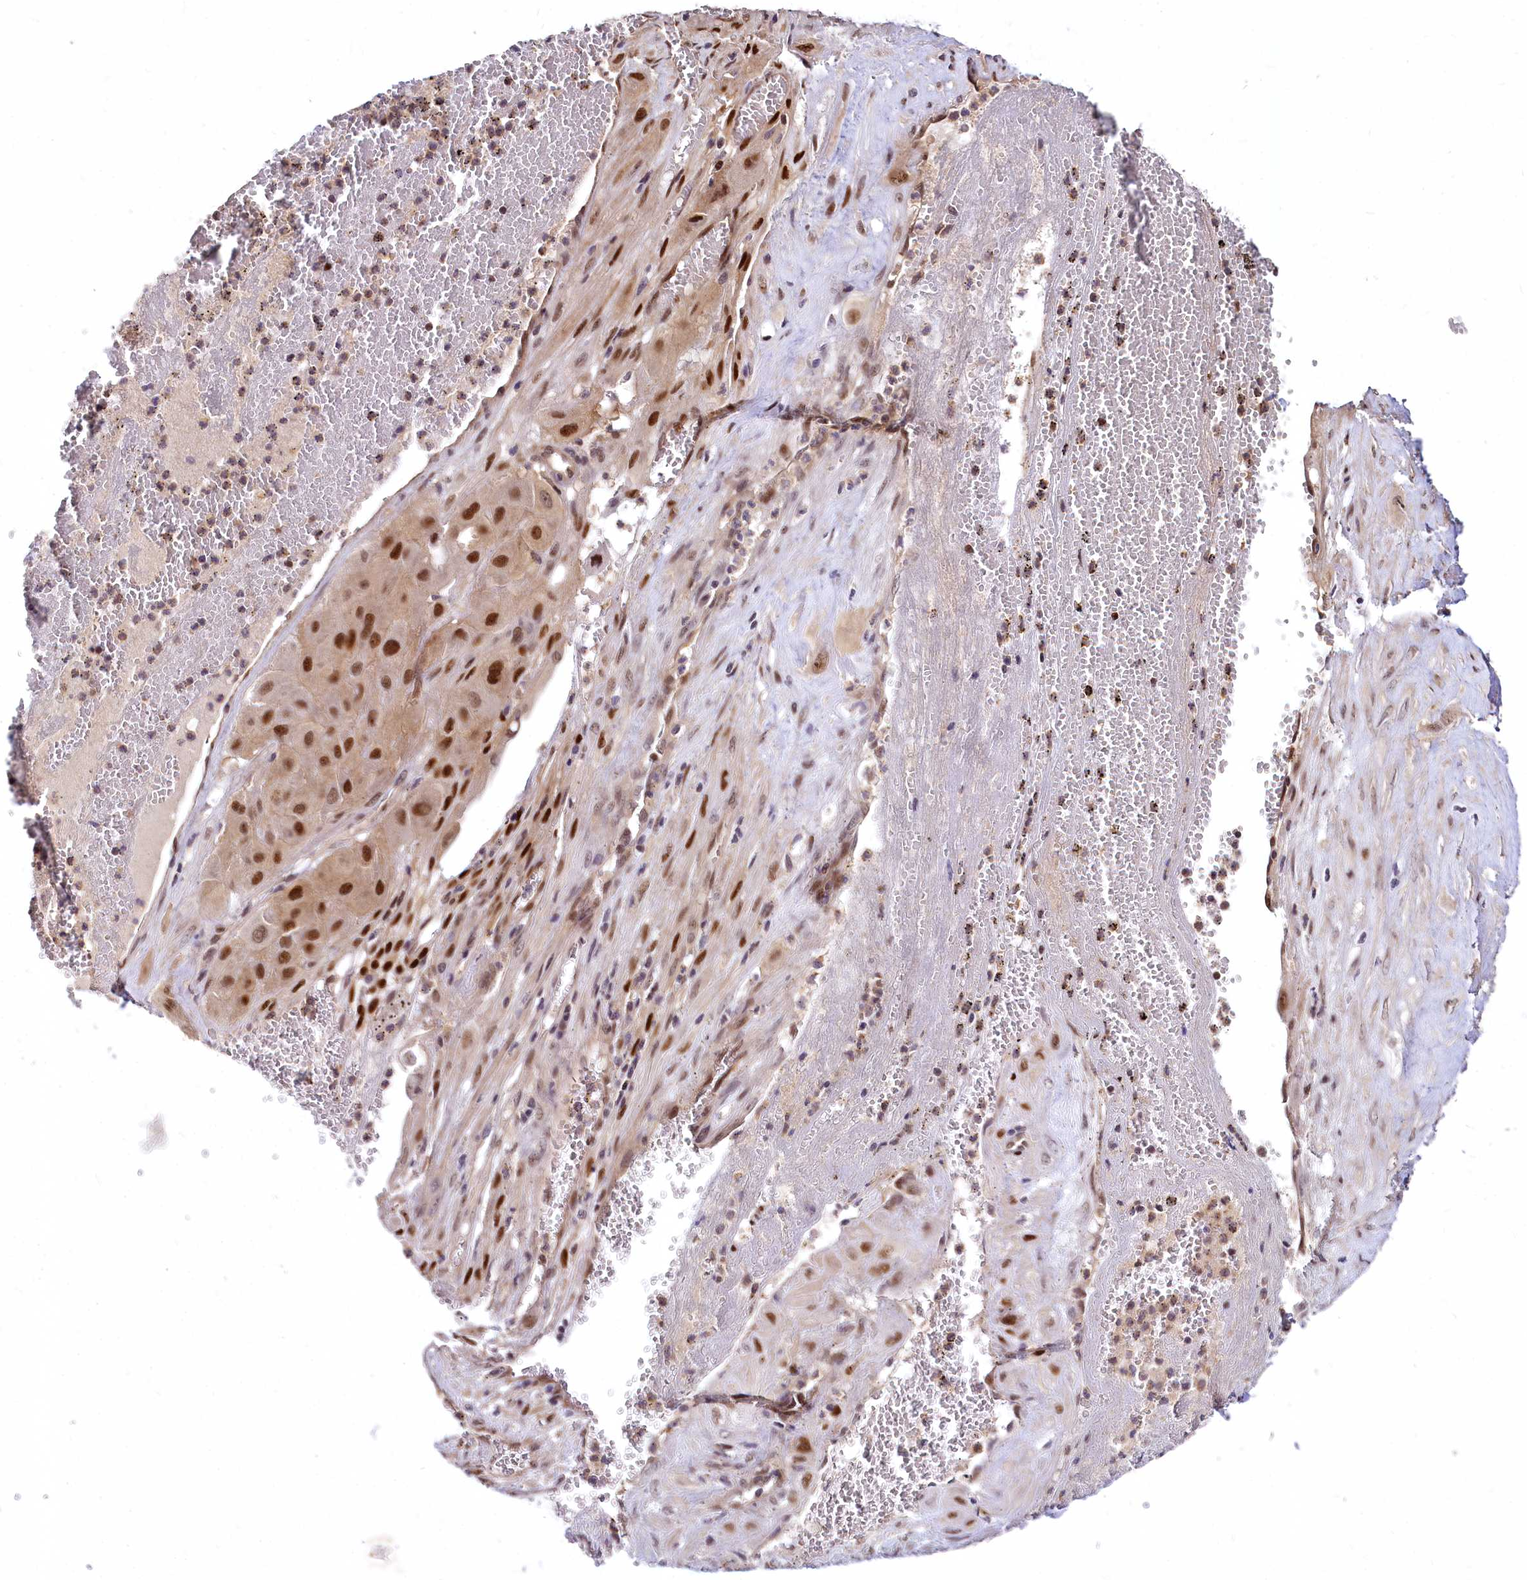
{"staining": {"intensity": "strong", "quantity": ">75%", "location": "nuclear"}, "tissue": "cervical cancer", "cell_type": "Tumor cells", "image_type": "cancer", "snomed": [{"axis": "morphology", "description": "Squamous cell carcinoma, NOS"}, {"axis": "topography", "description": "Cervix"}], "caption": "Brown immunohistochemical staining in cervical squamous cell carcinoma reveals strong nuclear staining in about >75% of tumor cells.", "gene": "MAML2", "patient": {"sex": "female", "age": 34}}